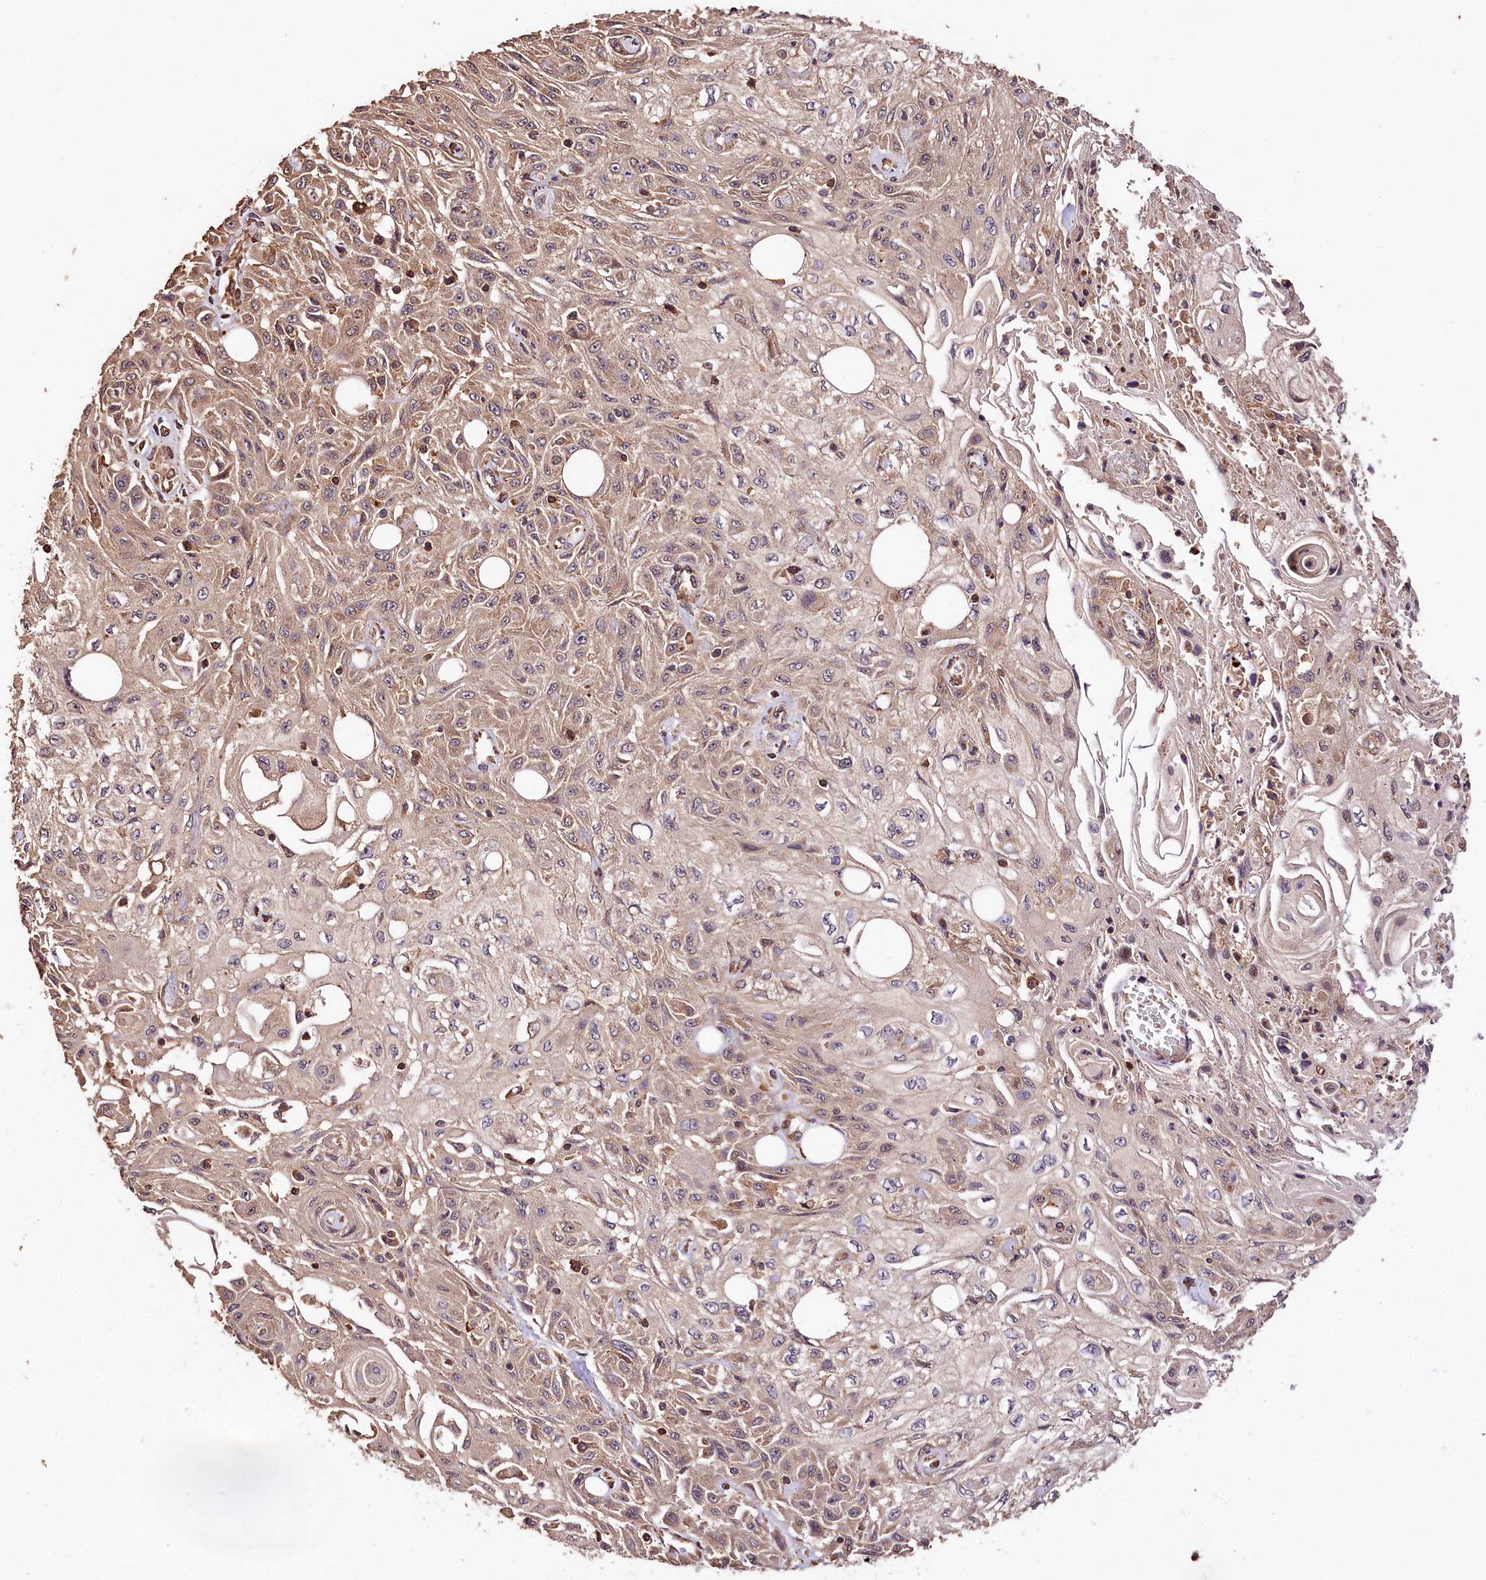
{"staining": {"intensity": "weak", "quantity": "25%-75%", "location": "cytoplasmic/membranous"}, "tissue": "skin cancer", "cell_type": "Tumor cells", "image_type": "cancer", "snomed": [{"axis": "morphology", "description": "Squamous cell carcinoma, NOS"}, {"axis": "morphology", "description": "Squamous cell carcinoma, metastatic, NOS"}, {"axis": "topography", "description": "Skin"}, {"axis": "topography", "description": "Lymph node"}], "caption": "Weak cytoplasmic/membranous protein expression is present in approximately 25%-75% of tumor cells in skin cancer. The protein is shown in brown color, while the nuclei are stained blue.", "gene": "KPTN", "patient": {"sex": "male", "age": 75}}